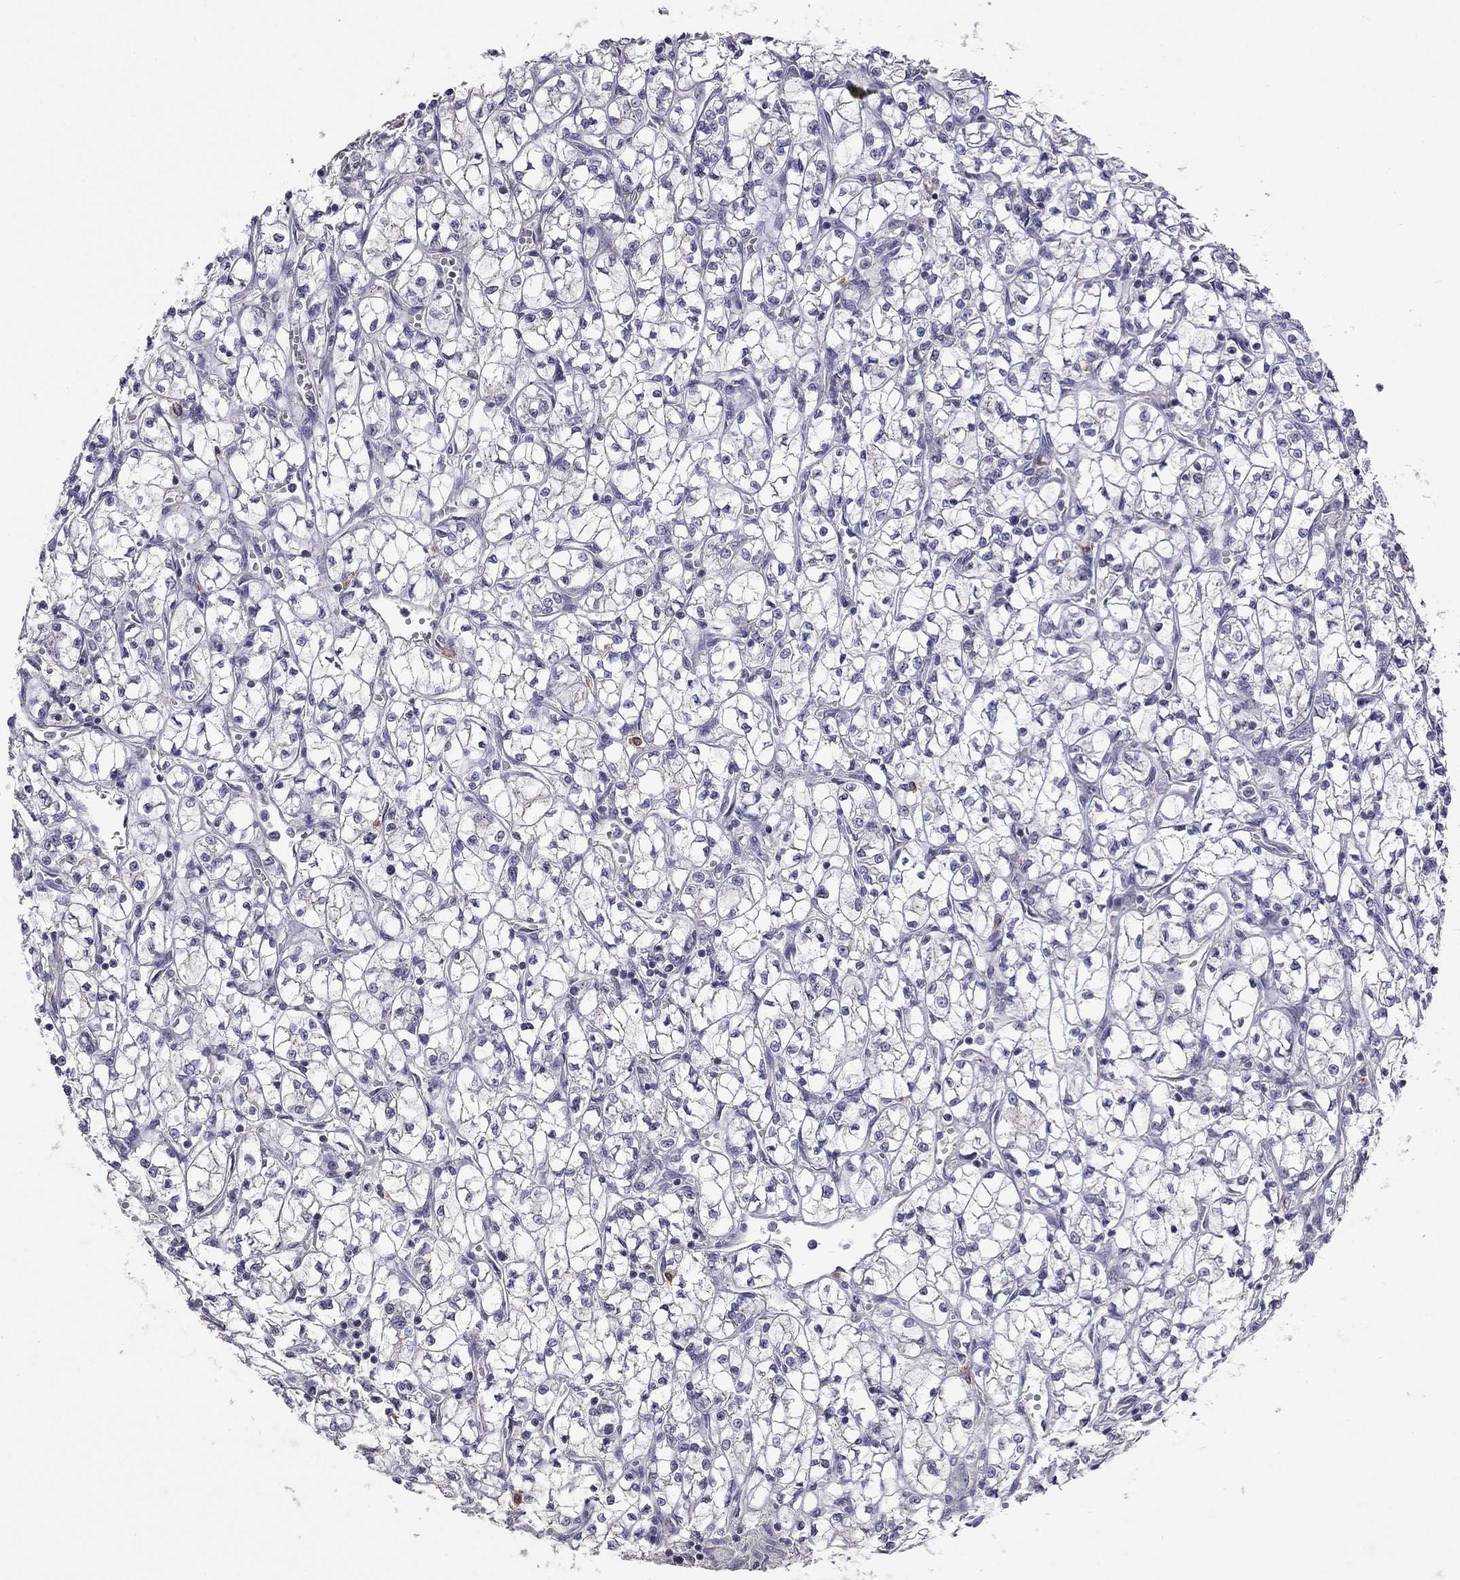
{"staining": {"intensity": "negative", "quantity": "none", "location": "none"}, "tissue": "renal cancer", "cell_type": "Tumor cells", "image_type": "cancer", "snomed": [{"axis": "morphology", "description": "Adenocarcinoma, NOS"}, {"axis": "topography", "description": "Kidney"}], "caption": "Tumor cells show no significant staining in renal cancer (adenocarcinoma).", "gene": "WNK3", "patient": {"sex": "female", "age": 64}}